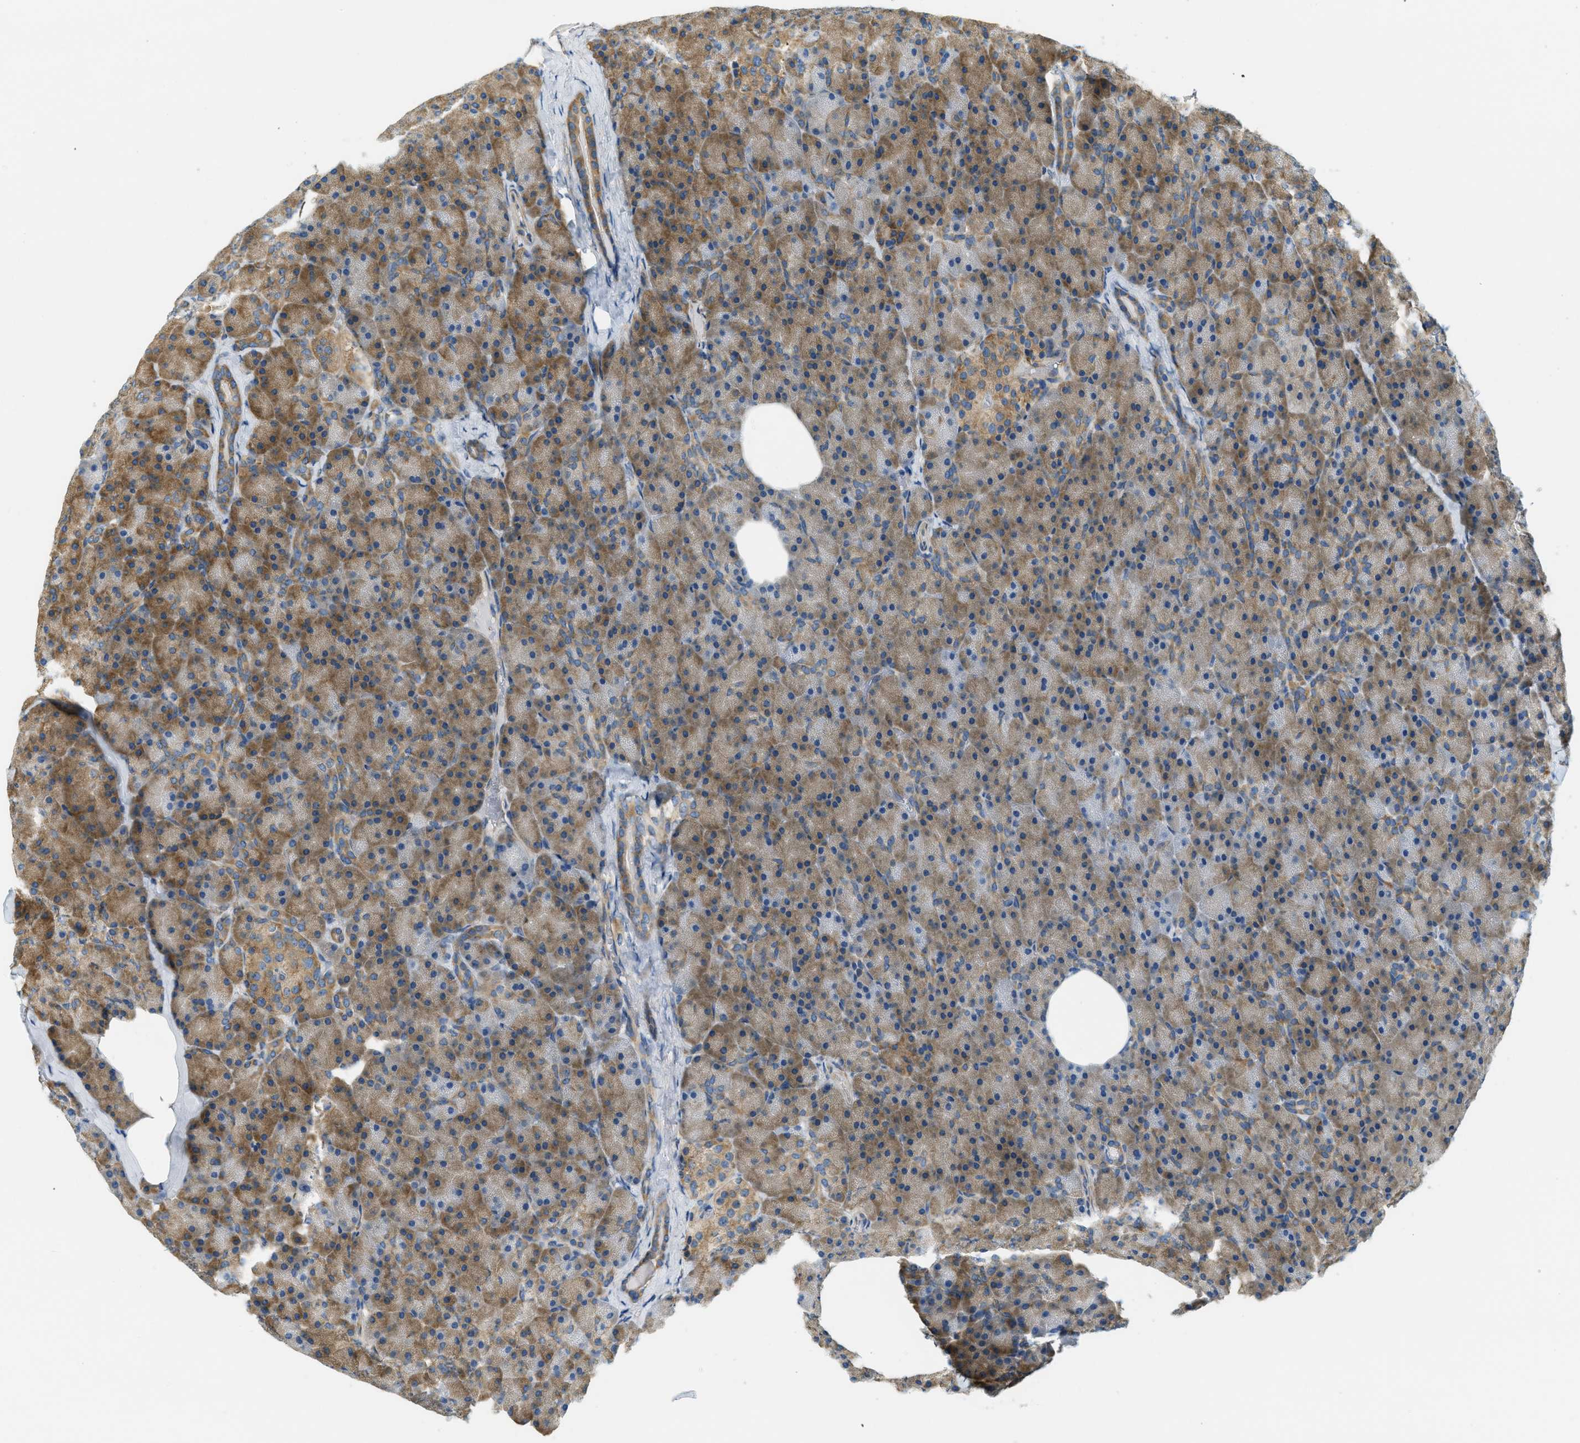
{"staining": {"intensity": "moderate", "quantity": ">75%", "location": "cytoplasmic/membranous"}, "tissue": "pancreas", "cell_type": "Exocrine glandular cells", "image_type": "normal", "snomed": [{"axis": "morphology", "description": "Normal tissue, NOS"}, {"axis": "topography", "description": "Pancreas"}], "caption": "A medium amount of moderate cytoplasmic/membranous positivity is appreciated in about >75% of exocrine glandular cells in unremarkable pancreas. The protein is stained brown, and the nuclei are stained in blue (DAB (3,3'-diaminobenzidine) IHC with brightfield microscopy, high magnification).", "gene": "ABCF1", "patient": {"sex": "female", "age": 35}}